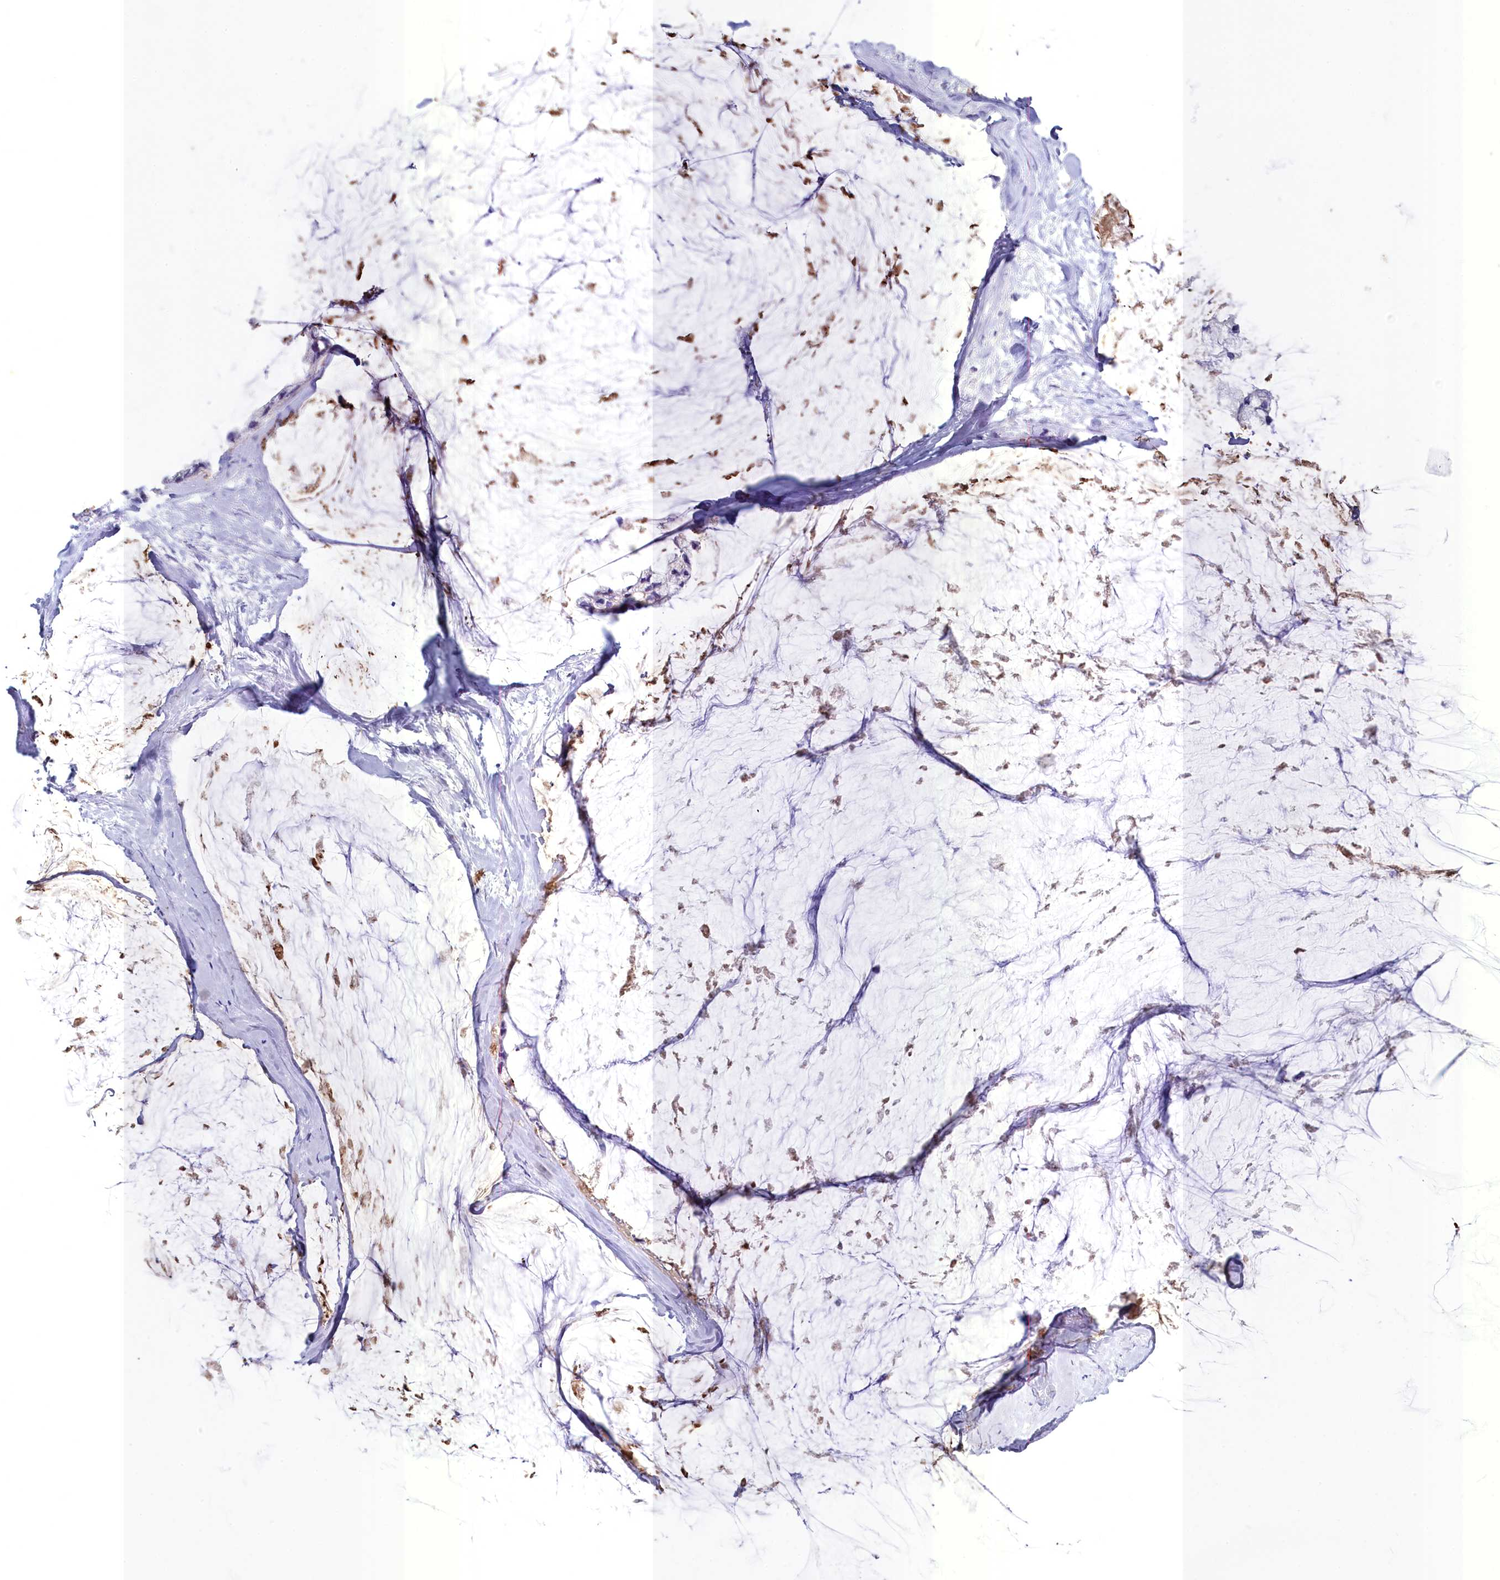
{"staining": {"intensity": "moderate", "quantity": "25%-75%", "location": "cytoplasmic/membranous"}, "tissue": "ovarian cancer", "cell_type": "Tumor cells", "image_type": "cancer", "snomed": [{"axis": "morphology", "description": "Cystadenocarcinoma, mucinous, NOS"}, {"axis": "topography", "description": "Ovary"}], "caption": "Protein staining by IHC shows moderate cytoplasmic/membranous positivity in about 25%-75% of tumor cells in ovarian cancer. The protein of interest is stained brown, and the nuclei are stained in blue (DAB IHC with brightfield microscopy, high magnification).", "gene": "INSC", "patient": {"sex": "female", "age": 39}}